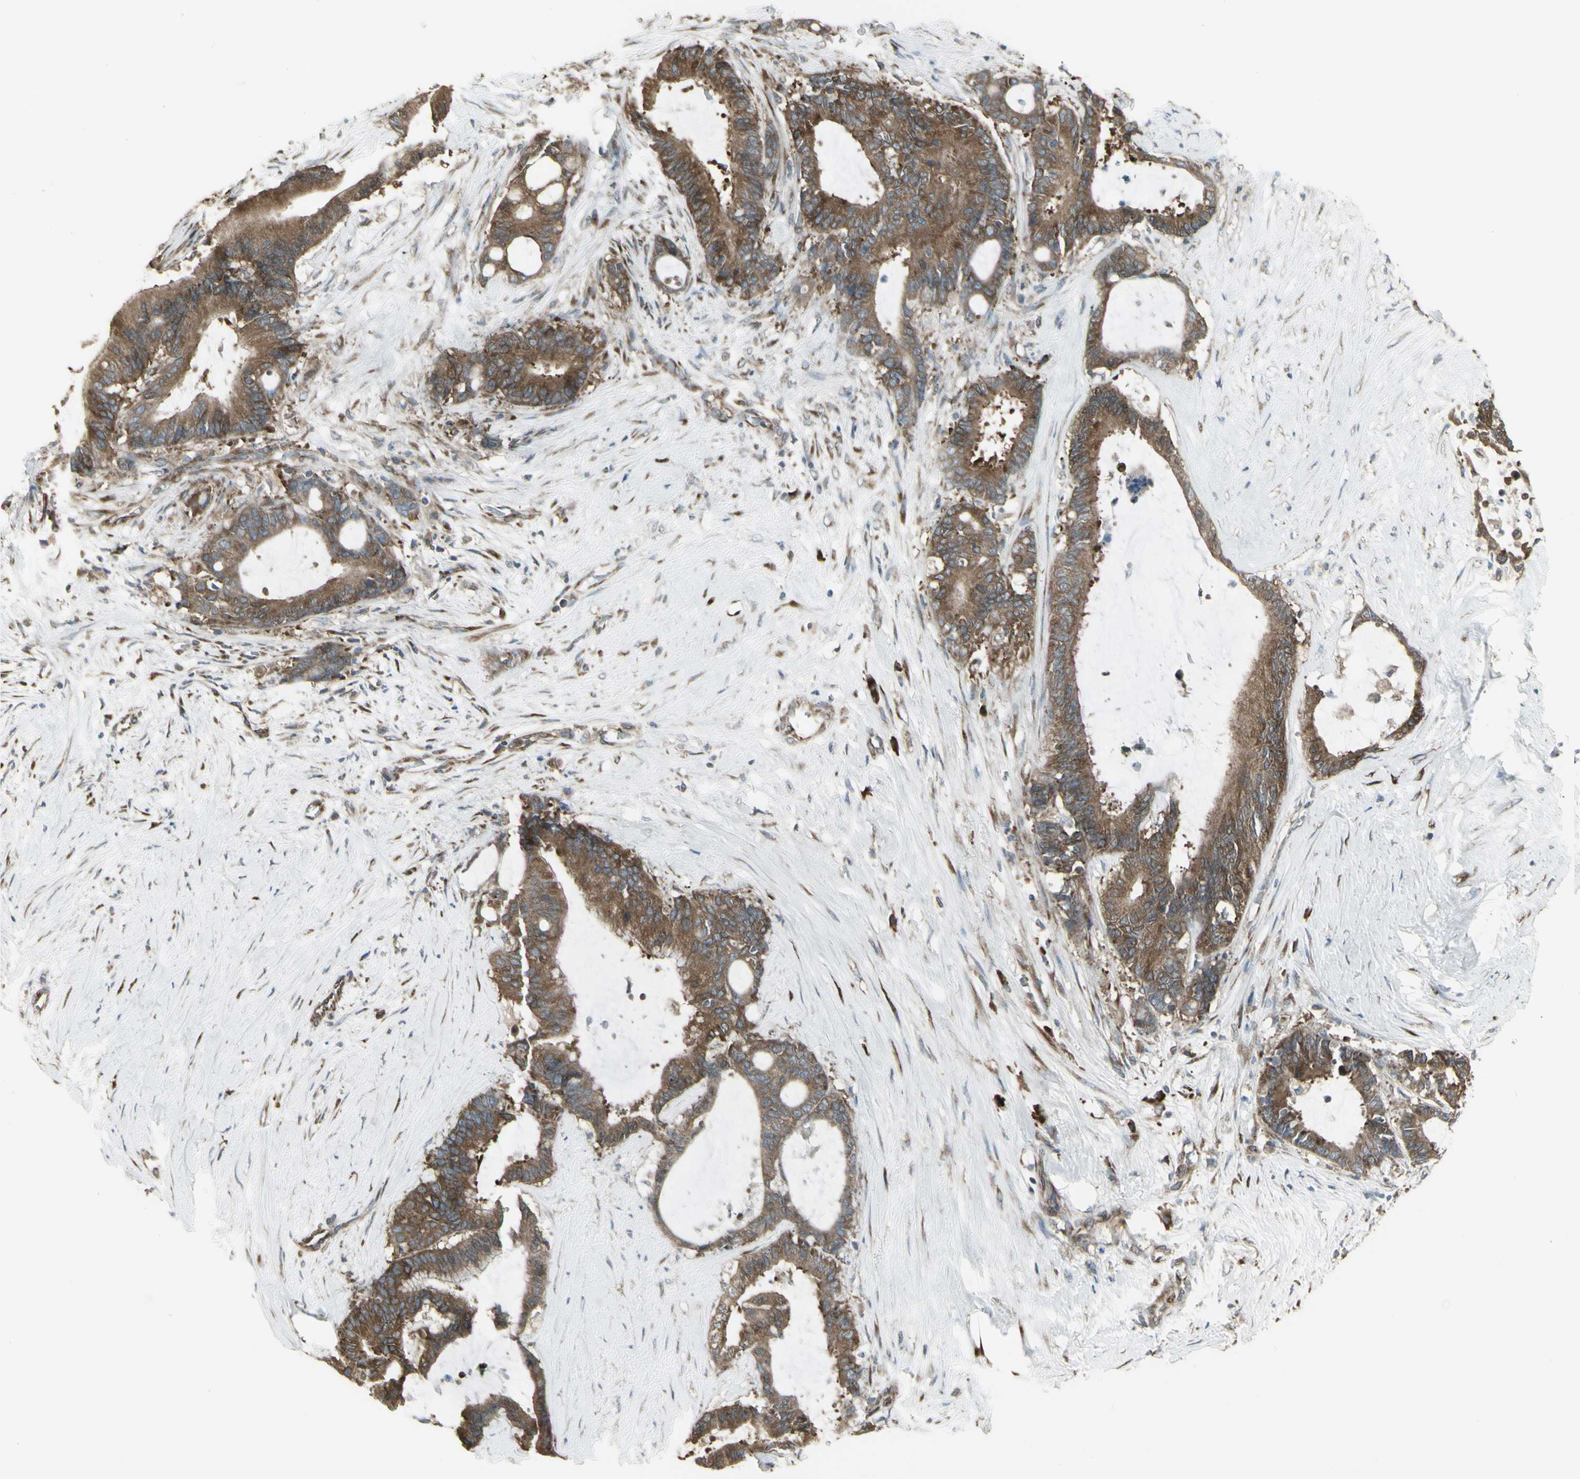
{"staining": {"intensity": "strong", "quantity": ">75%", "location": "cytoplasmic/membranous"}, "tissue": "liver cancer", "cell_type": "Tumor cells", "image_type": "cancer", "snomed": [{"axis": "morphology", "description": "Cholangiocarcinoma"}, {"axis": "topography", "description": "Liver"}], "caption": "Cholangiocarcinoma (liver) stained for a protein demonstrates strong cytoplasmic/membranous positivity in tumor cells.", "gene": "FKBP3", "patient": {"sex": "female", "age": 73}}